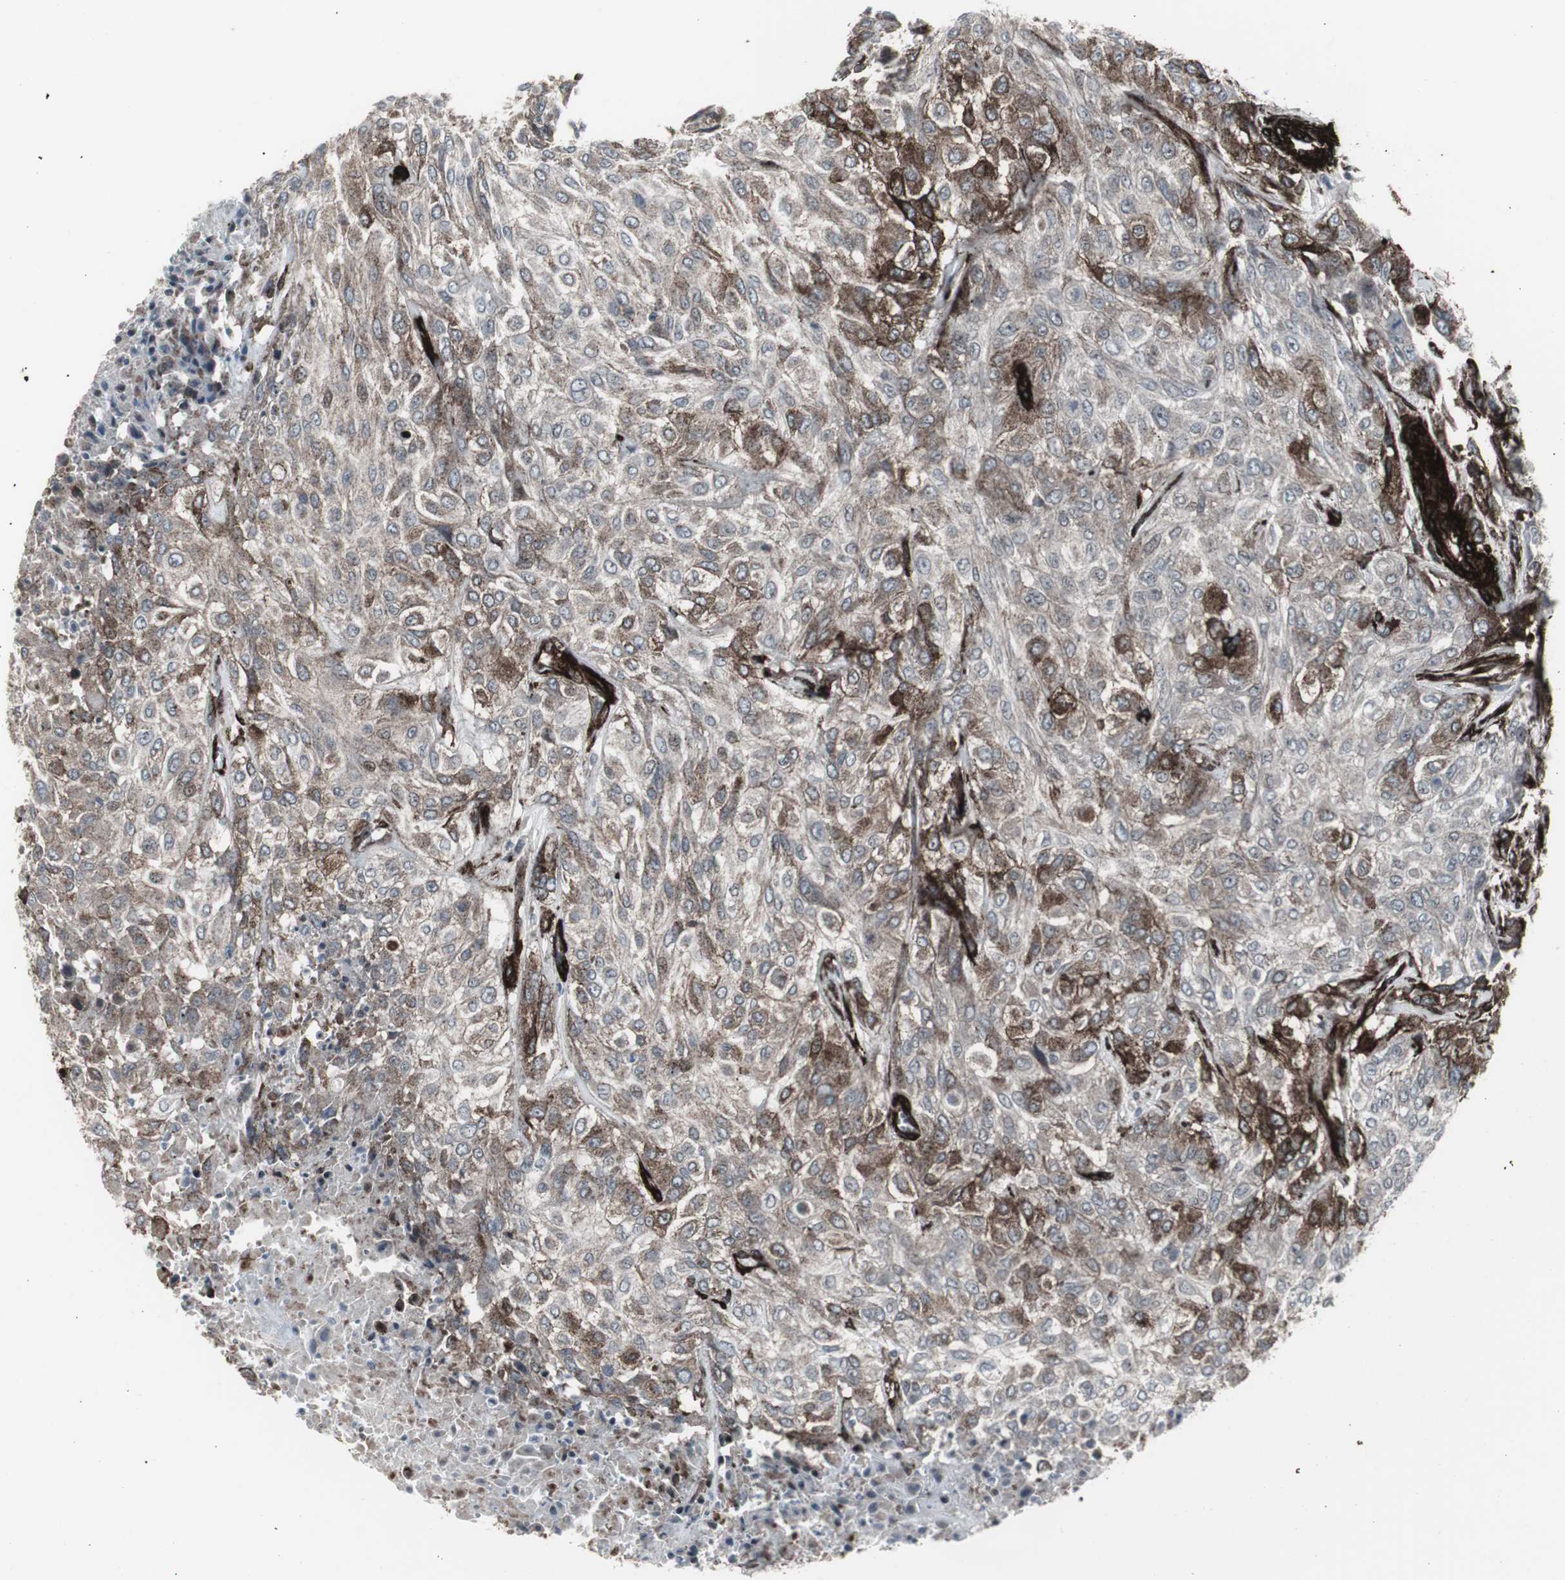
{"staining": {"intensity": "moderate", "quantity": "25%-75%", "location": "cytoplasmic/membranous"}, "tissue": "urothelial cancer", "cell_type": "Tumor cells", "image_type": "cancer", "snomed": [{"axis": "morphology", "description": "Urothelial carcinoma, High grade"}, {"axis": "topography", "description": "Urinary bladder"}], "caption": "Immunohistochemical staining of urothelial cancer reveals moderate cytoplasmic/membranous protein positivity in about 25%-75% of tumor cells. The protein is stained brown, and the nuclei are stained in blue (DAB IHC with brightfield microscopy, high magnification).", "gene": "PDGFA", "patient": {"sex": "male", "age": 57}}